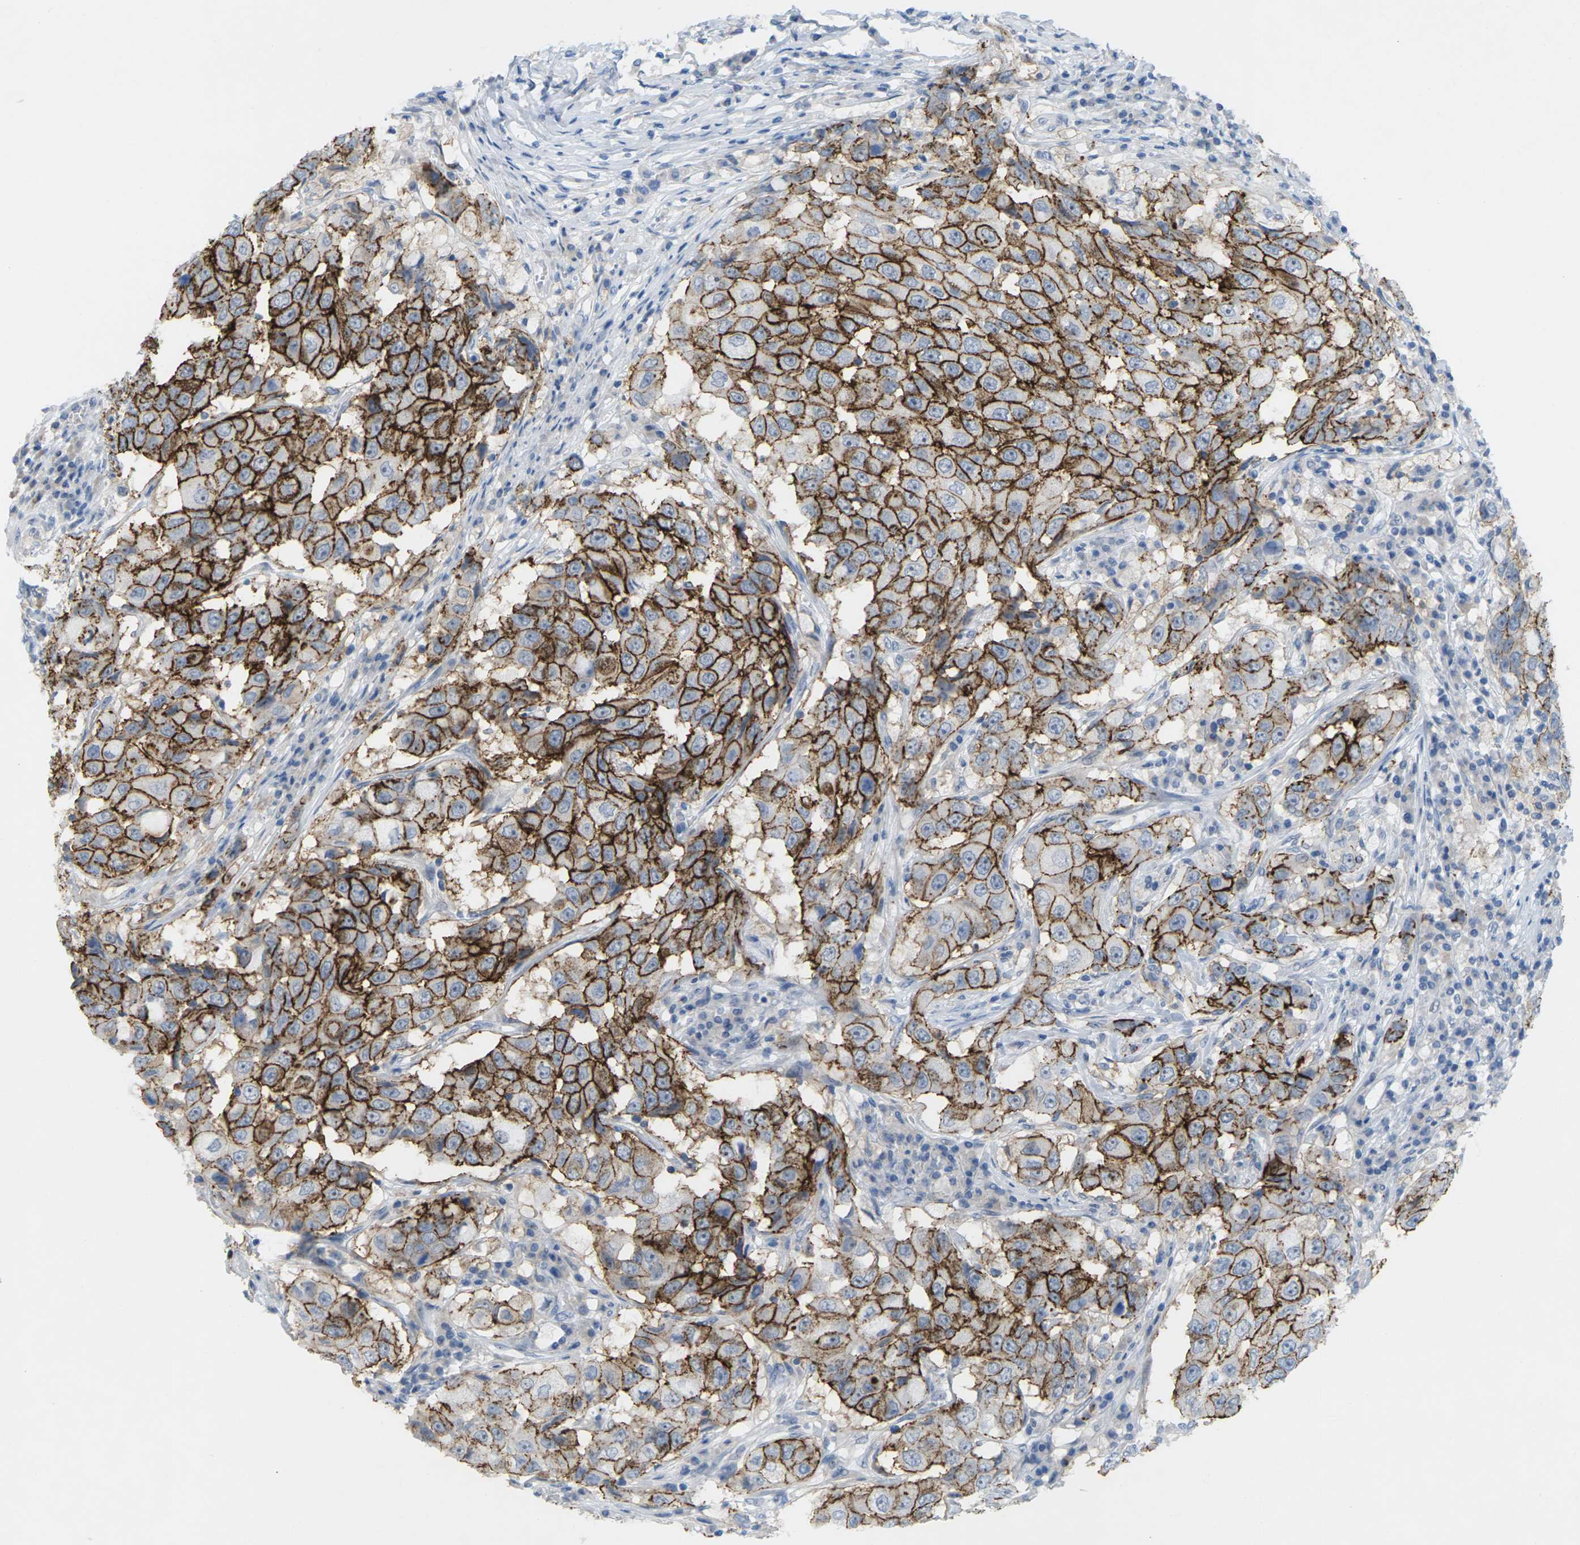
{"staining": {"intensity": "strong", "quantity": ">75%", "location": "cytoplasmic/membranous"}, "tissue": "breast cancer", "cell_type": "Tumor cells", "image_type": "cancer", "snomed": [{"axis": "morphology", "description": "Duct carcinoma"}, {"axis": "topography", "description": "Breast"}], "caption": "Protein expression analysis of human breast cancer reveals strong cytoplasmic/membranous staining in approximately >75% of tumor cells.", "gene": "CLDN3", "patient": {"sex": "female", "age": 27}}